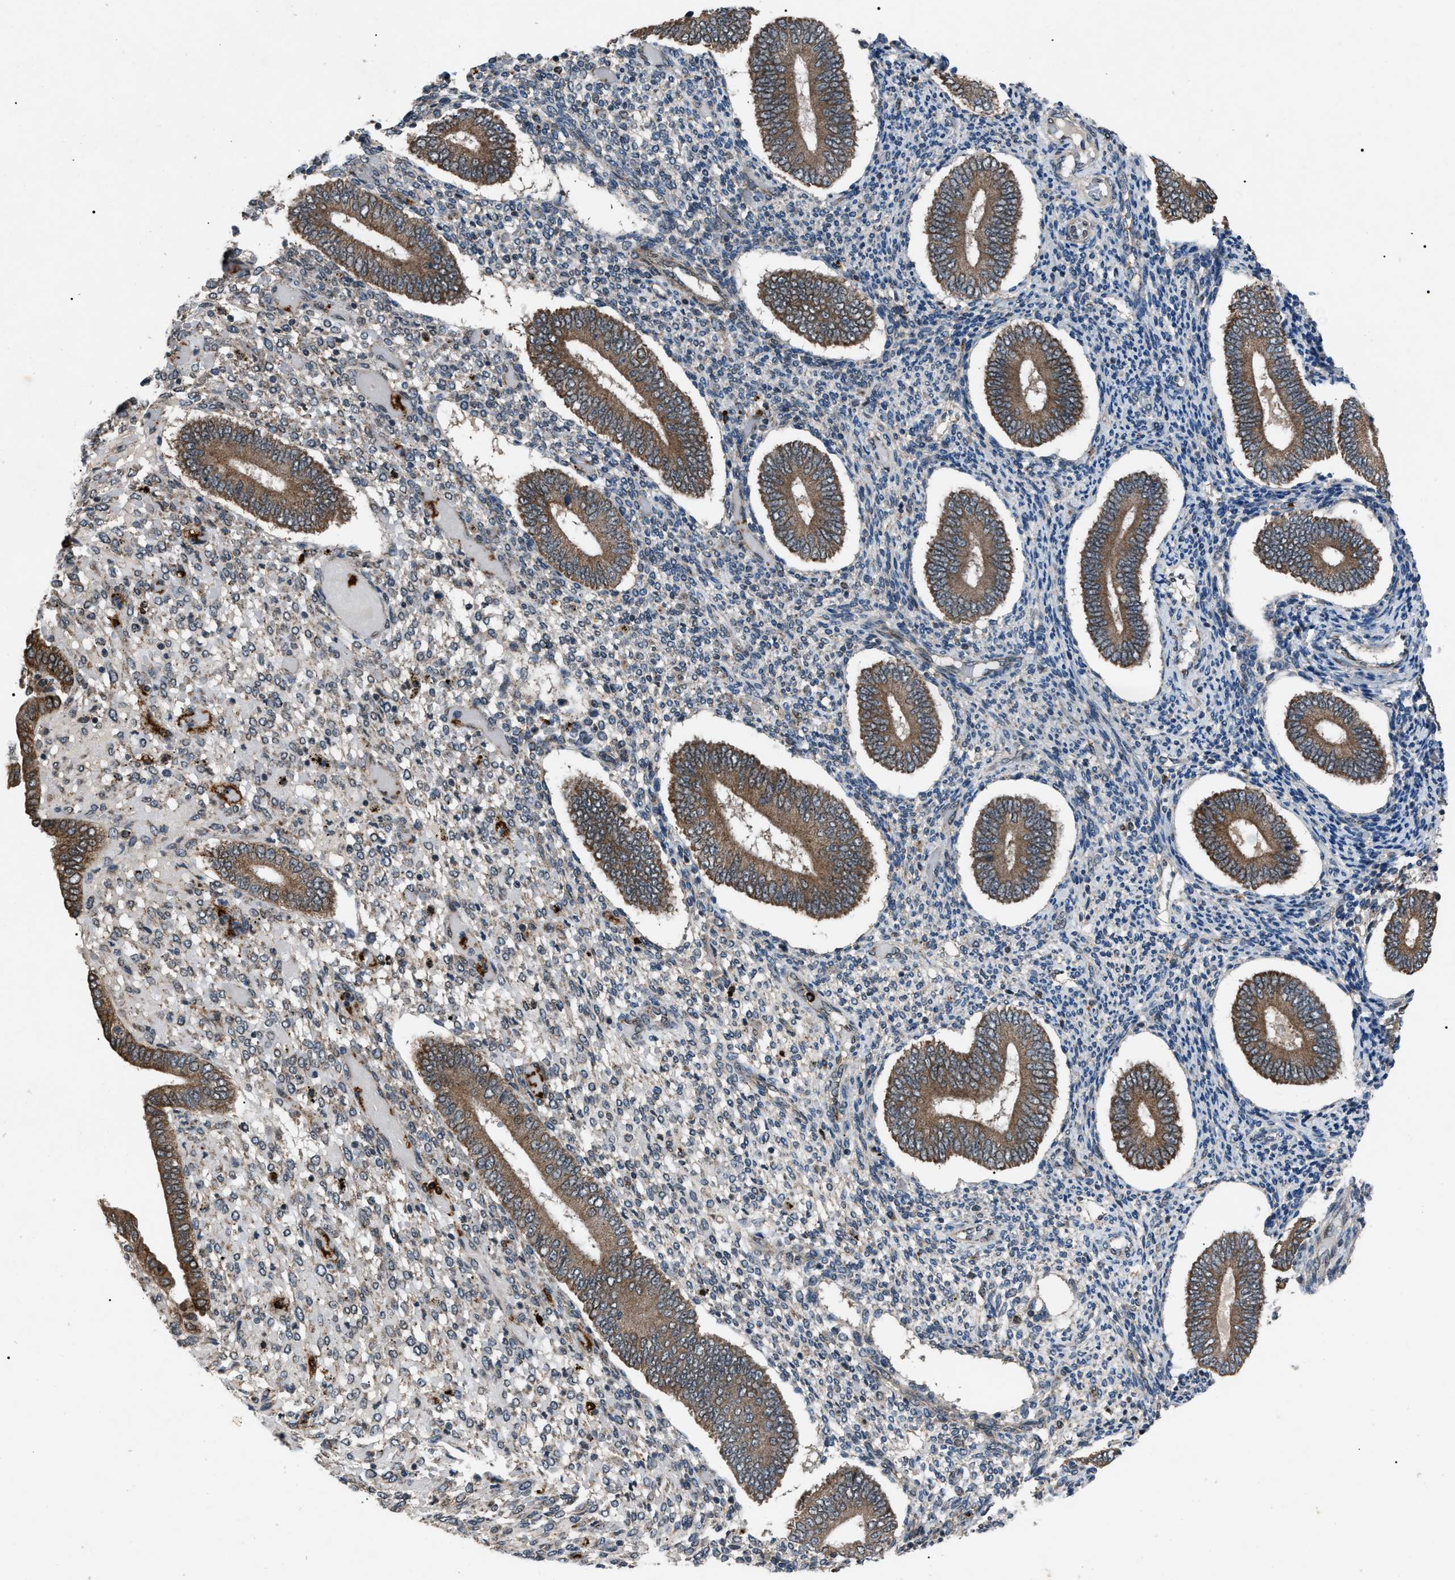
{"staining": {"intensity": "weak", "quantity": "<25%", "location": "cytoplasmic/membranous"}, "tissue": "endometrium", "cell_type": "Cells in endometrial stroma", "image_type": "normal", "snomed": [{"axis": "morphology", "description": "Normal tissue, NOS"}, {"axis": "topography", "description": "Endometrium"}], "caption": "Immunohistochemical staining of unremarkable human endometrium reveals no significant expression in cells in endometrial stroma. (Brightfield microscopy of DAB immunohistochemistry at high magnification).", "gene": "ZFAND2A", "patient": {"sex": "female", "age": 42}}